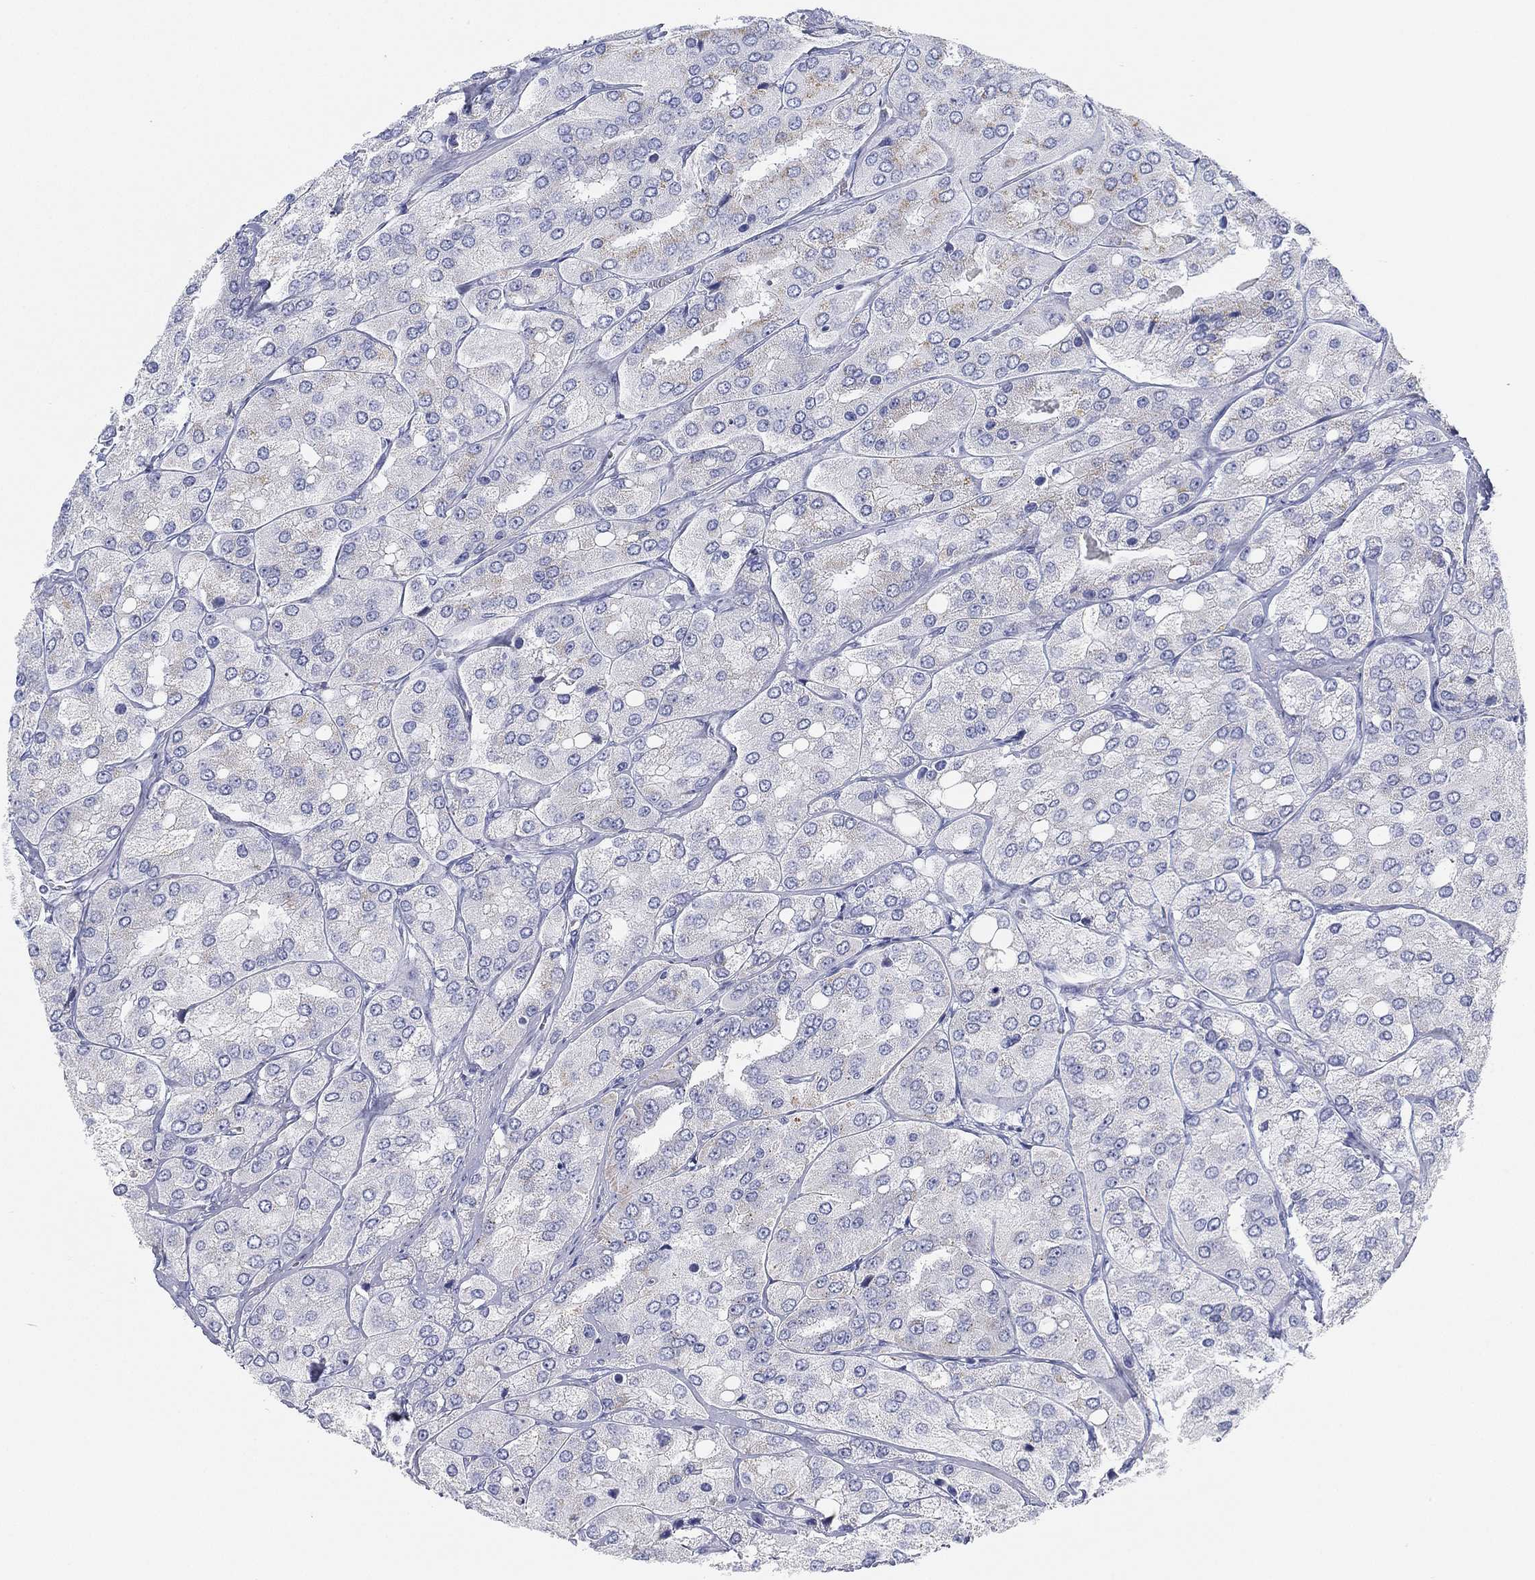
{"staining": {"intensity": "negative", "quantity": "none", "location": "none"}, "tissue": "prostate cancer", "cell_type": "Tumor cells", "image_type": "cancer", "snomed": [{"axis": "morphology", "description": "Adenocarcinoma, Low grade"}, {"axis": "topography", "description": "Prostate"}], "caption": "A histopathology image of human prostate adenocarcinoma (low-grade) is negative for staining in tumor cells.", "gene": "GPR61", "patient": {"sex": "male", "age": 69}}